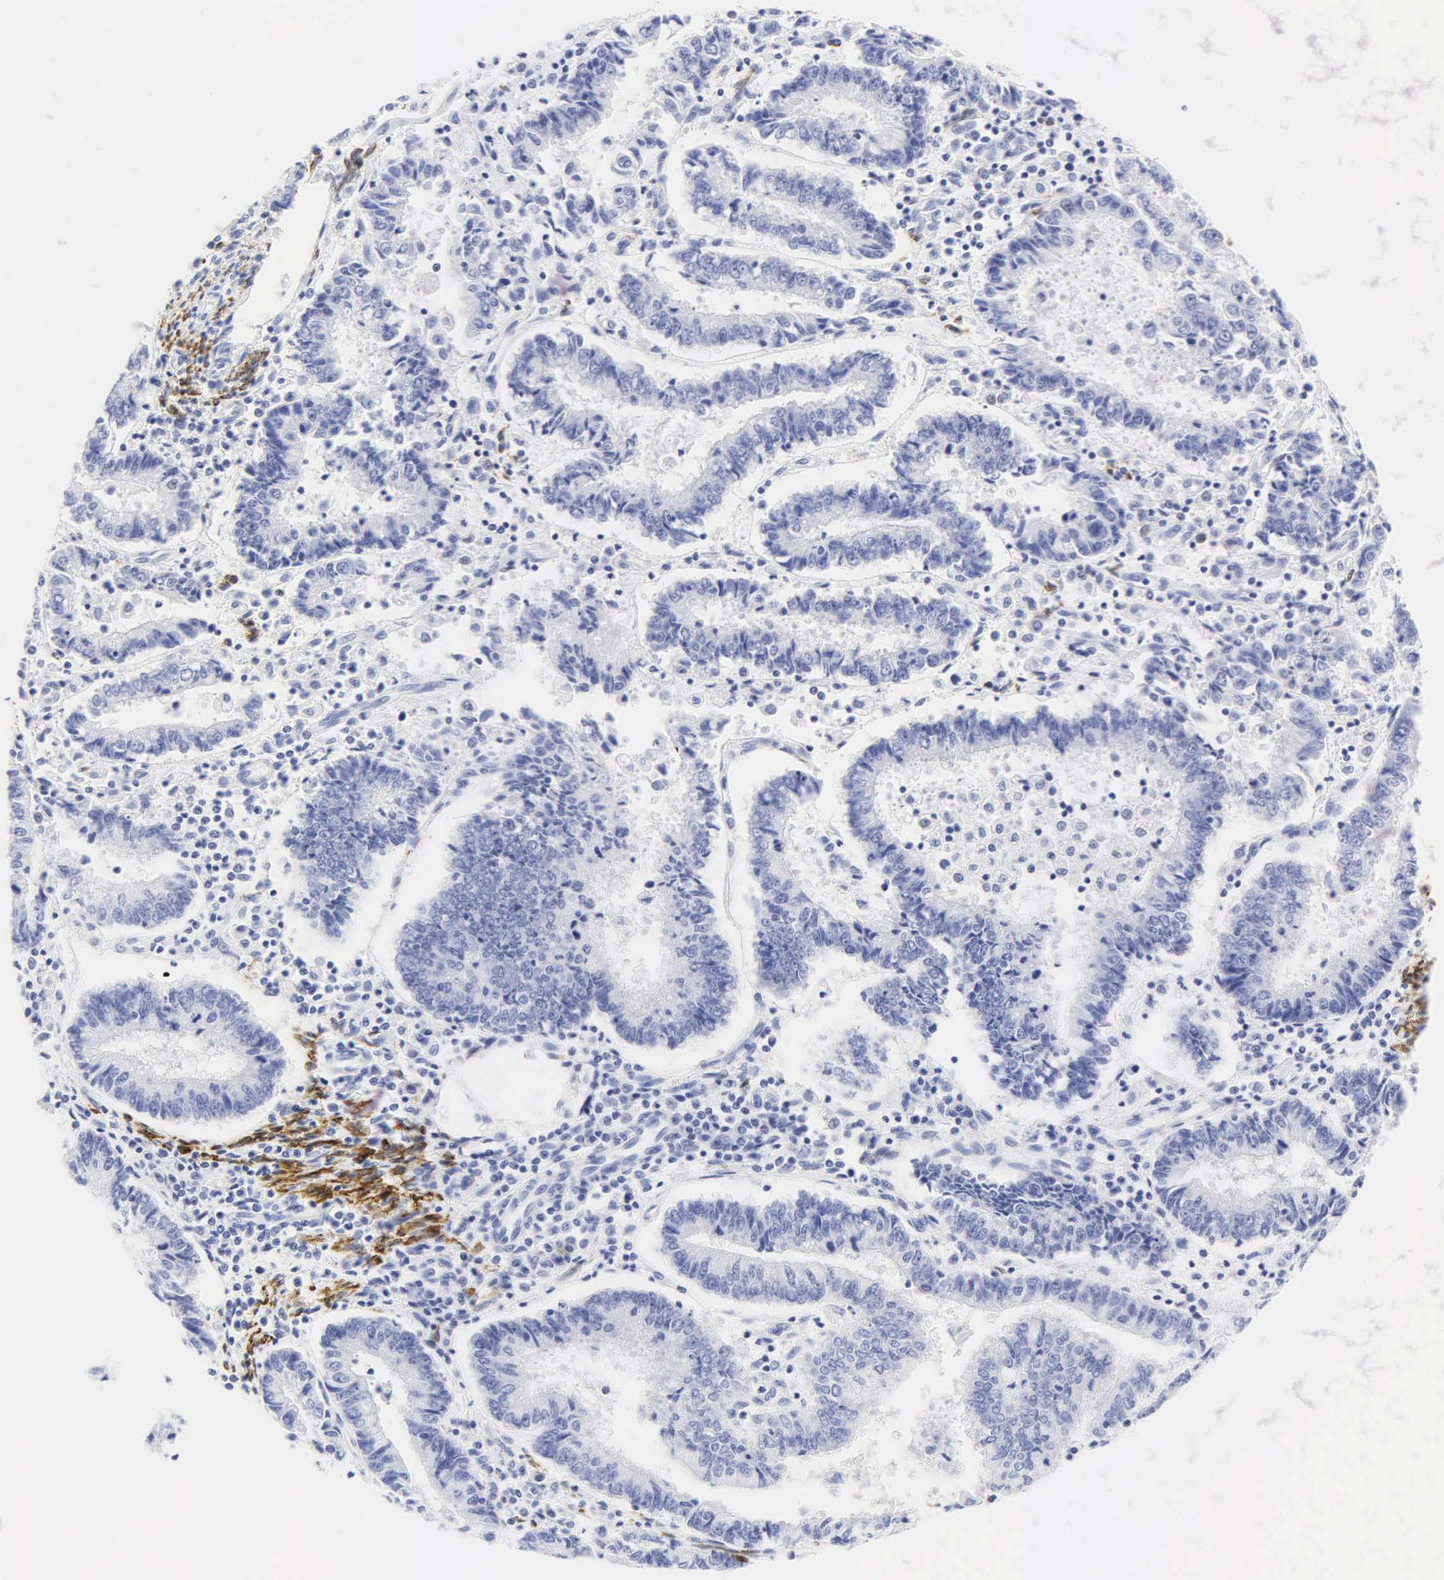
{"staining": {"intensity": "negative", "quantity": "none", "location": "none"}, "tissue": "endometrial cancer", "cell_type": "Tumor cells", "image_type": "cancer", "snomed": [{"axis": "morphology", "description": "Adenocarcinoma, NOS"}, {"axis": "topography", "description": "Endometrium"}], "caption": "Tumor cells show no significant protein positivity in endometrial cancer (adenocarcinoma). The staining is performed using DAB (3,3'-diaminobenzidine) brown chromogen with nuclei counter-stained in using hematoxylin.", "gene": "DES", "patient": {"sex": "female", "age": 75}}